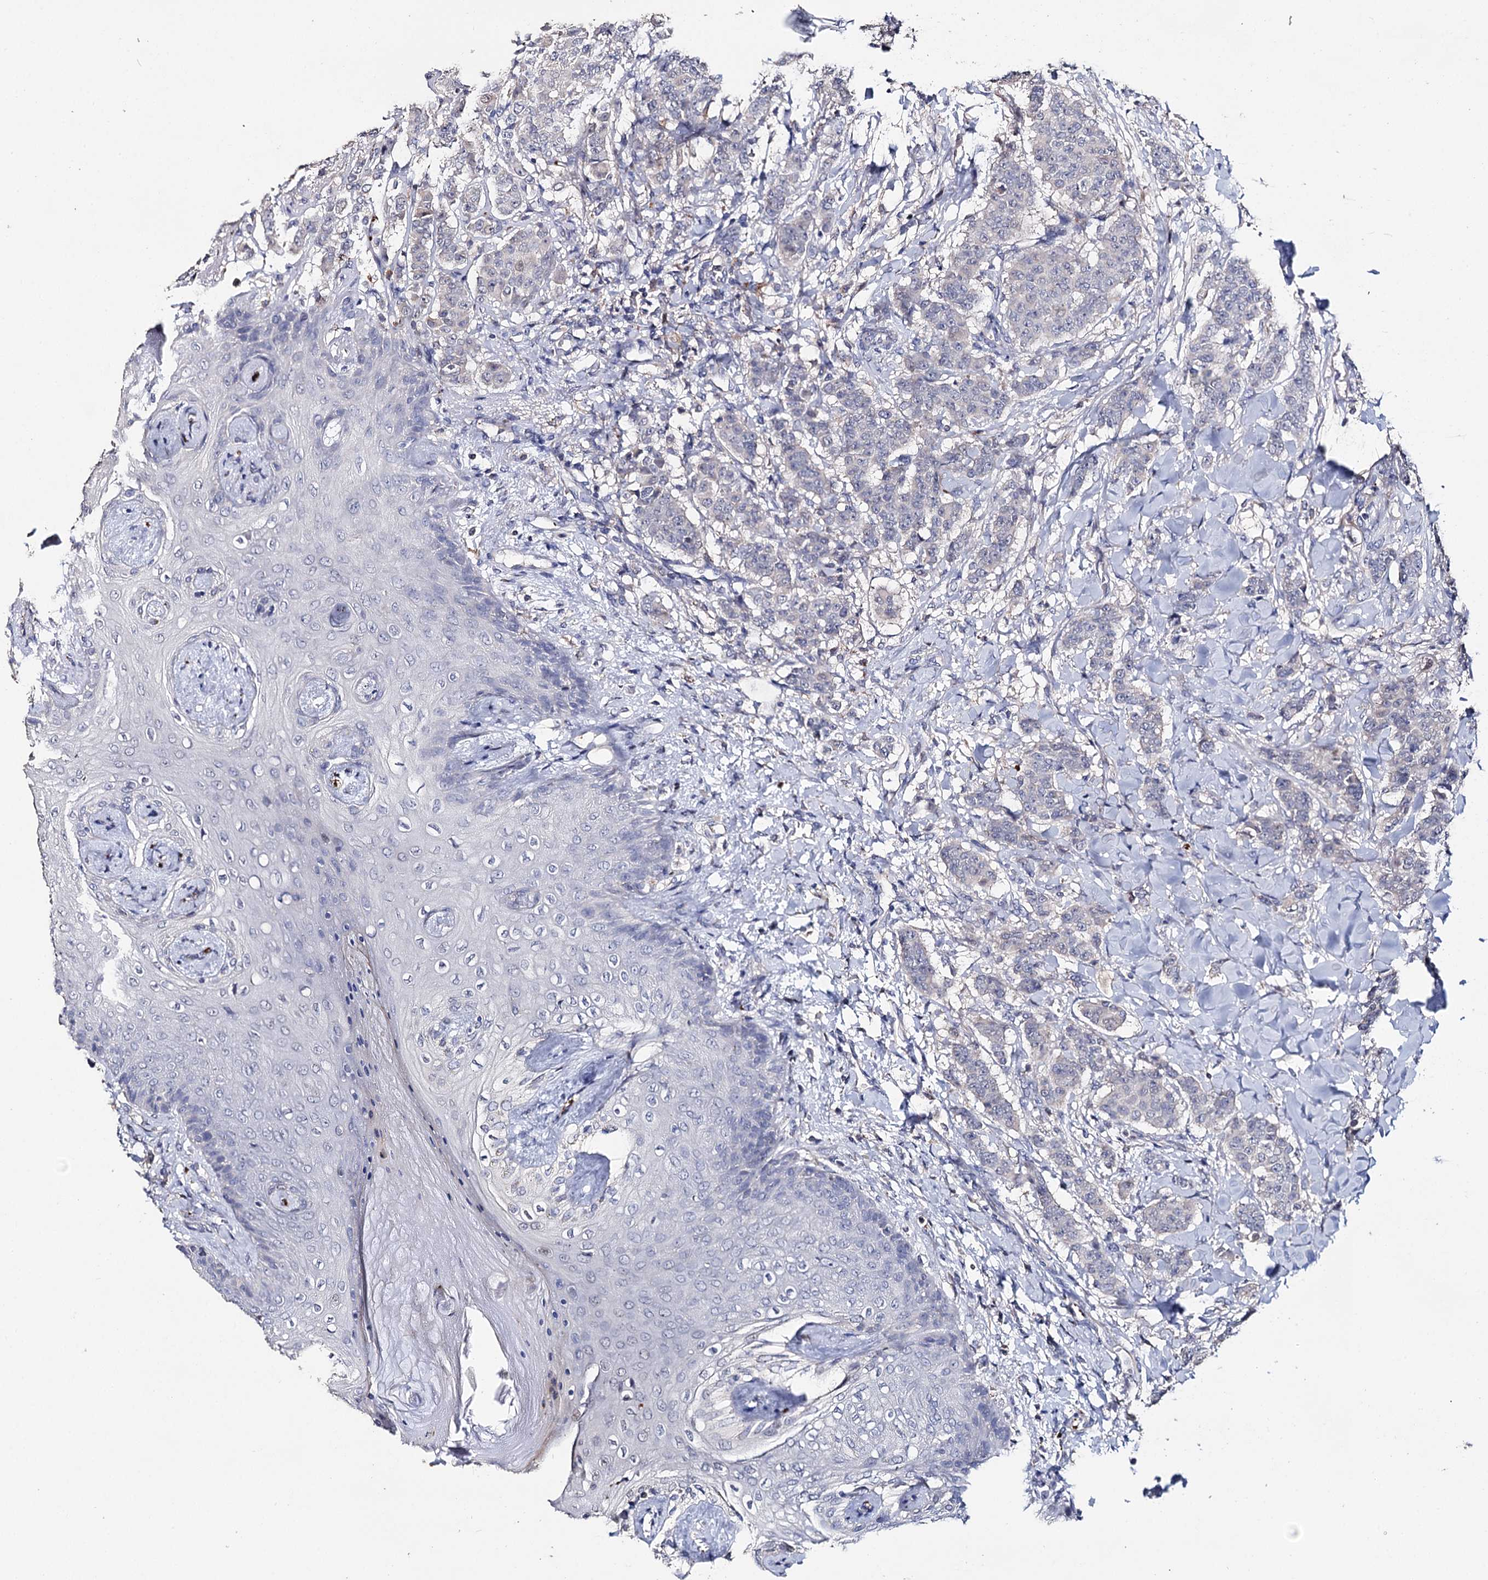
{"staining": {"intensity": "negative", "quantity": "none", "location": "none"}, "tissue": "breast cancer", "cell_type": "Tumor cells", "image_type": "cancer", "snomed": [{"axis": "morphology", "description": "Duct carcinoma"}, {"axis": "topography", "description": "Breast"}], "caption": "The histopathology image displays no staining of tumor cells in infiltrating ductal carcinoma (breast). (Immunohistochemistry, brightfield microscopy, high magnification).", "gene": "DNAH6", "patient": {"sex": "female", "age": 40}}